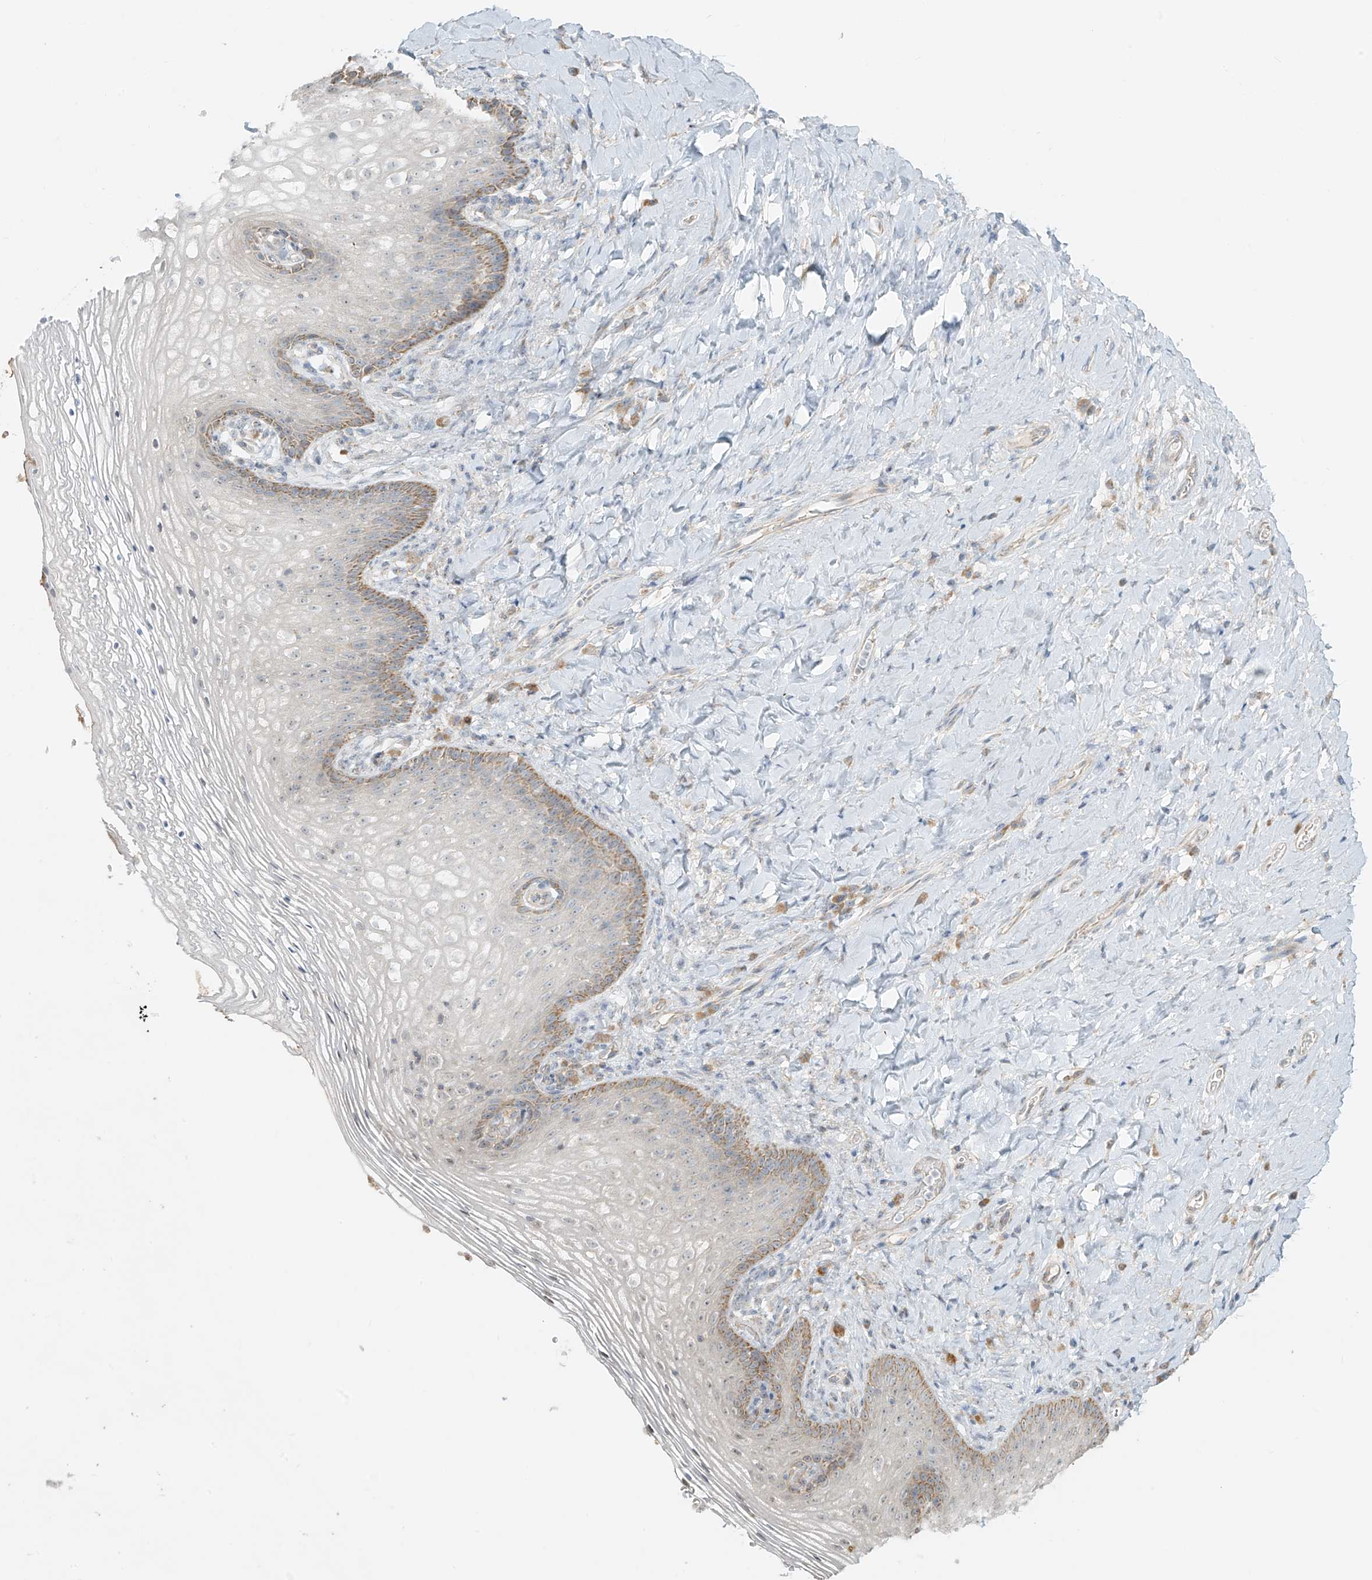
{"staining": {"intensity": "moderate", "quantity": "<25%", "location": "cytoplasmic/membranous"}, "tissue": "vagina", "cell_type": "Squamous epithelial cells", "image_type": "normal", "snomed": [{"axis": "morphology", "description": "Normal tissue, NOS"}, {"axis": "topography", "description": "Vagina"}], "caption": "Vagina stained for a protein (brown) exhibits moderate cytoplasmic/membranous positive expression in about <25% of squamous epithelial cells.", "gene": "UST", "patient": {"sex": "female", "age": 60}}